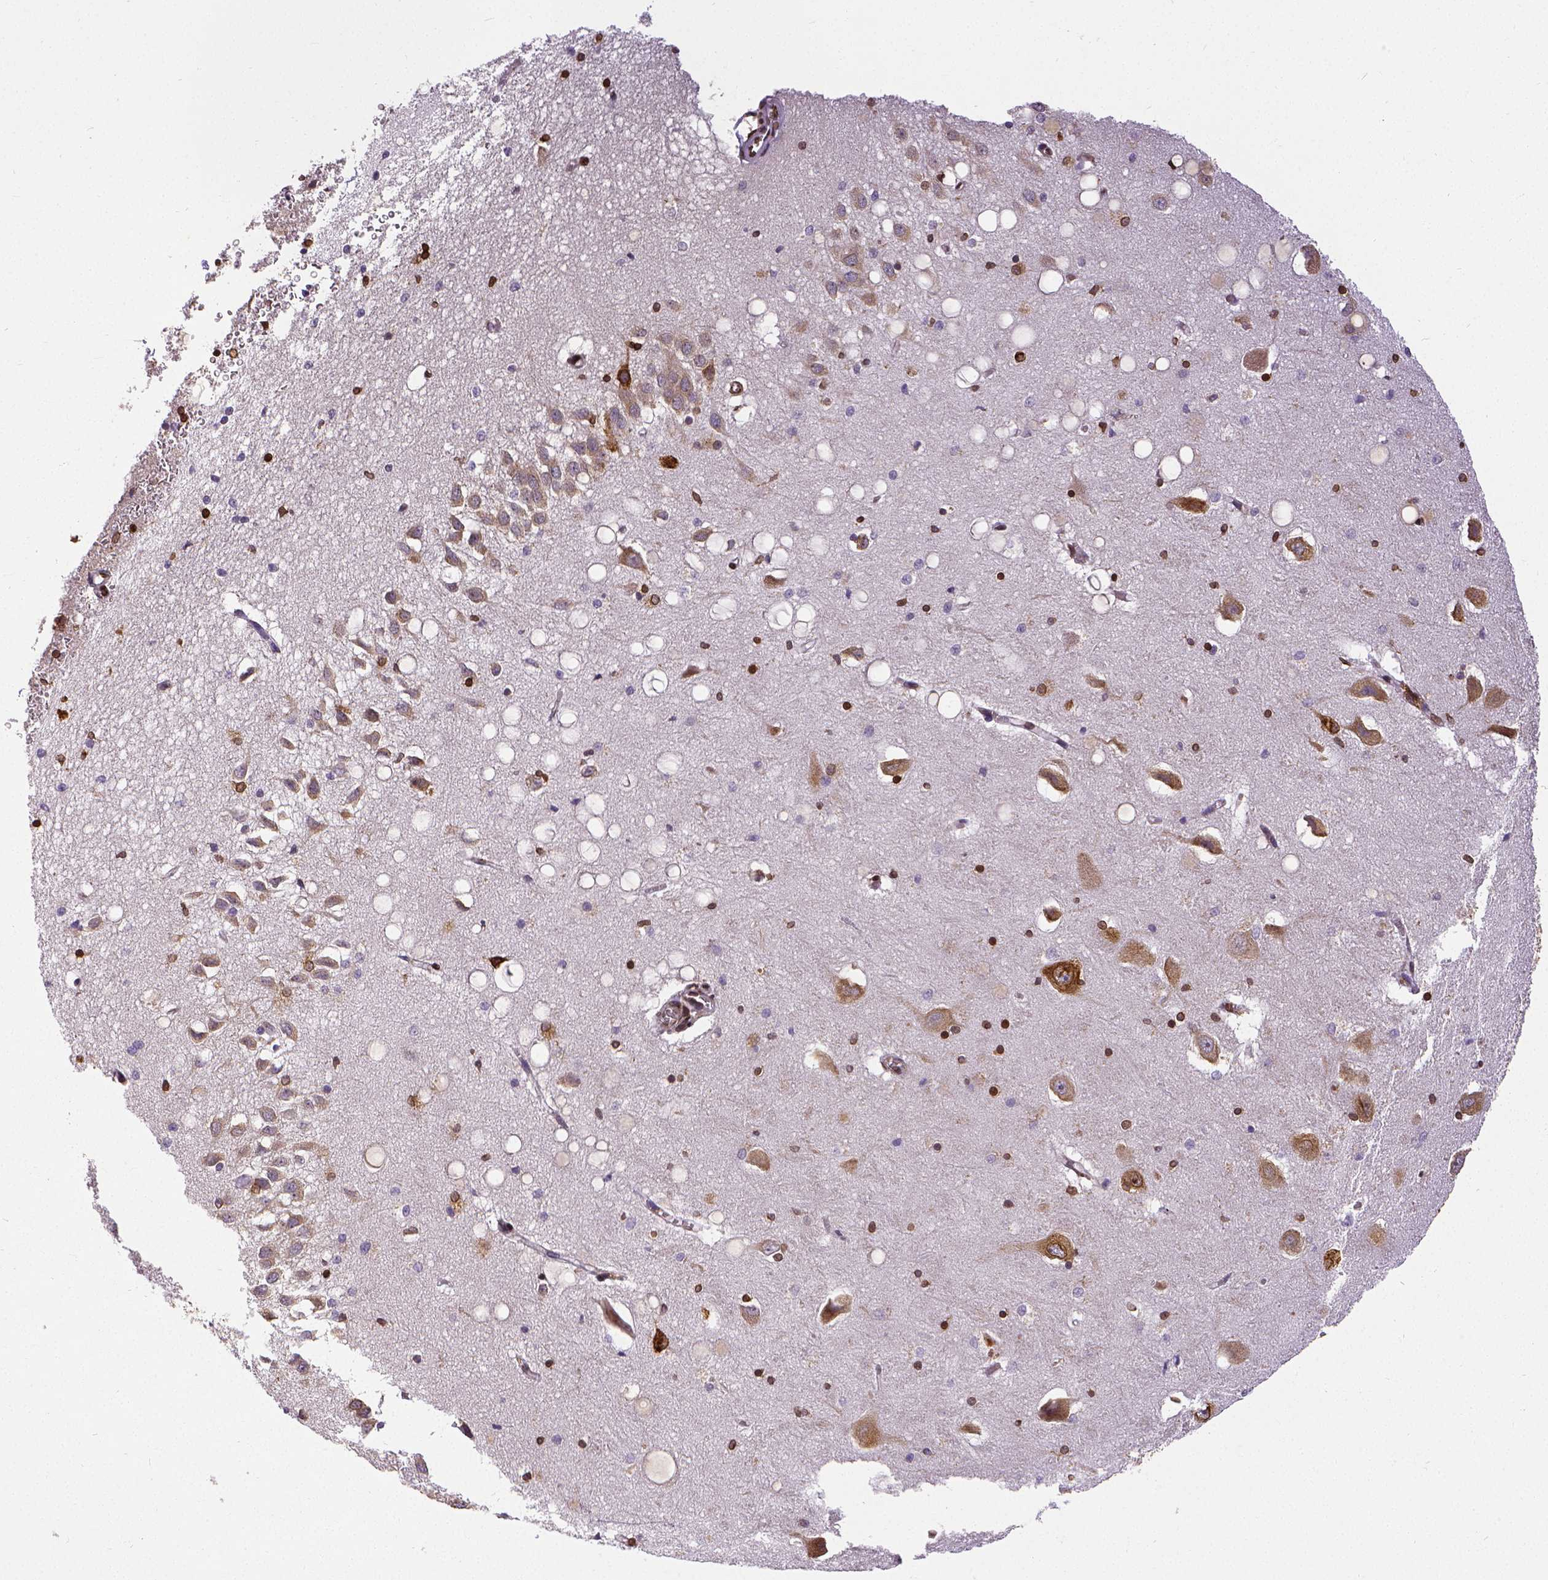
{"staining": {"intensity": "strong", "quantity": ">75%", "location": "cytoplasmic/membranous,nuclear"}, "tissue": "hippocampus", "cell_type": "Glial cells", "image_type": "normal", "snomed": [{"axis": "morphology", "description": "Normal tissue, NOS"}, {"axis": "topography", "description": "Hippocampus"}], "caption": "Approximately >75% of glial cells in unremarkable human hippocampus demonstrate strong cytoplasmic/membranous,nuclear protein expression as visualized by brown immunohistochemical staining.", "gene": "MTDH", "patient": {"sex": "male", "age": 58}}